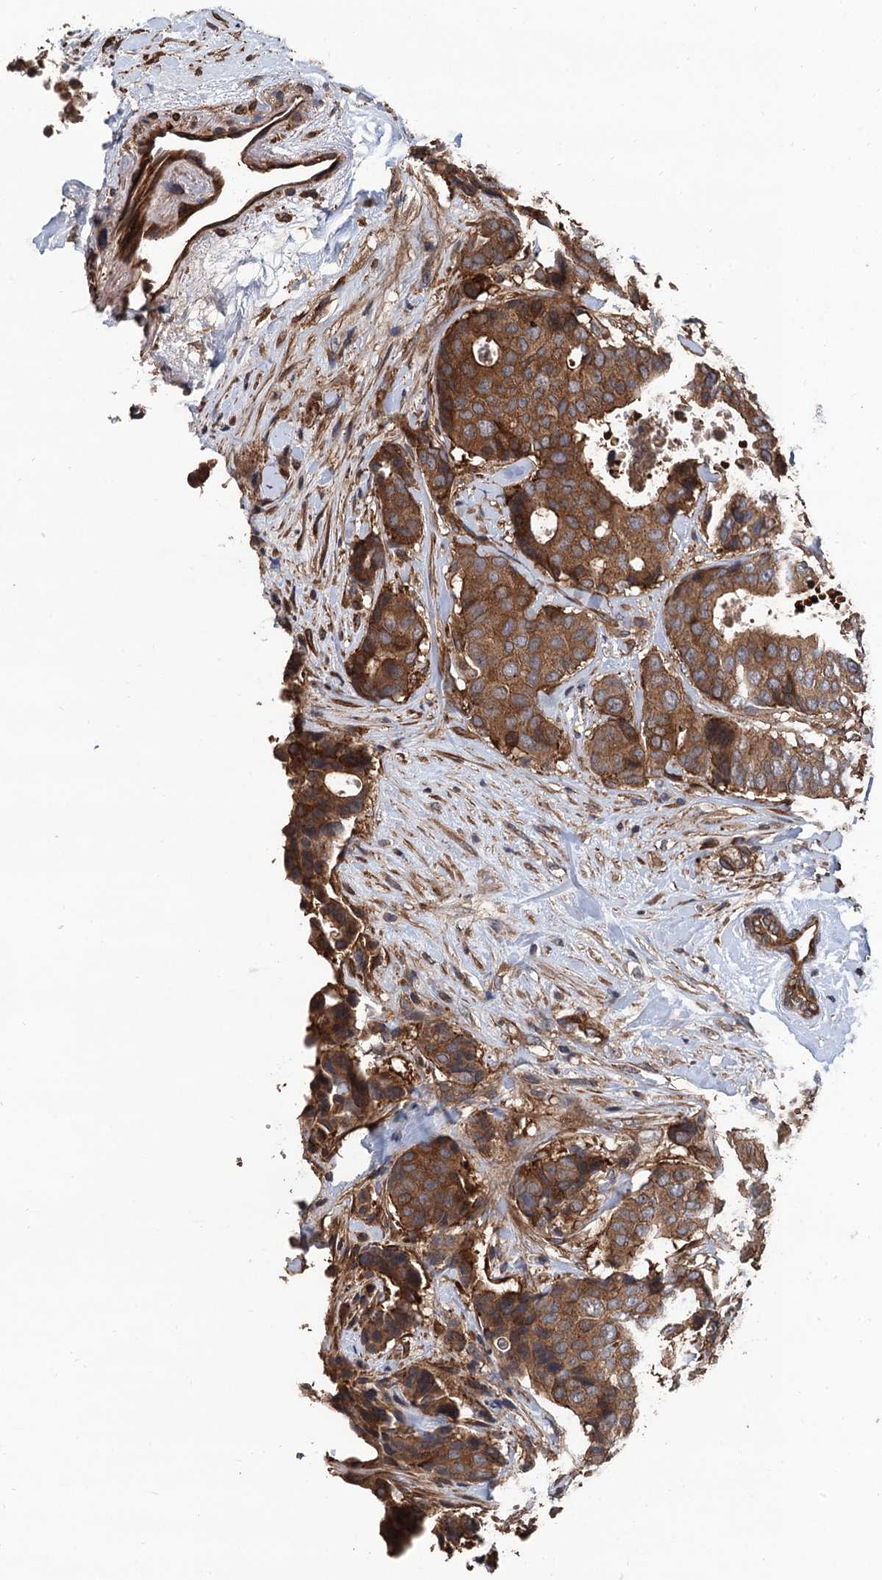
{"staining": {"intensity": "moderate", "quantity": ">75%", "location": "cytoplasmic/membranous"}, "tissue": "breast cancer", "cell_type": "Tumor cells", "image_type": "cancer", "snomed": [{"axis": "morphology", "description": "Duct carcinoma"}, {"axis": "topography", "description": "Breast"}], "caption": "The photomicrograph shows staining of infiltrating ductal carcinoma (breast), revealing moderate cytoplasmic/membranous protein expression (brown color) within tumor cells.", "gene": "PPP4R1", "patient": {"sex": "female", "age": 75}}